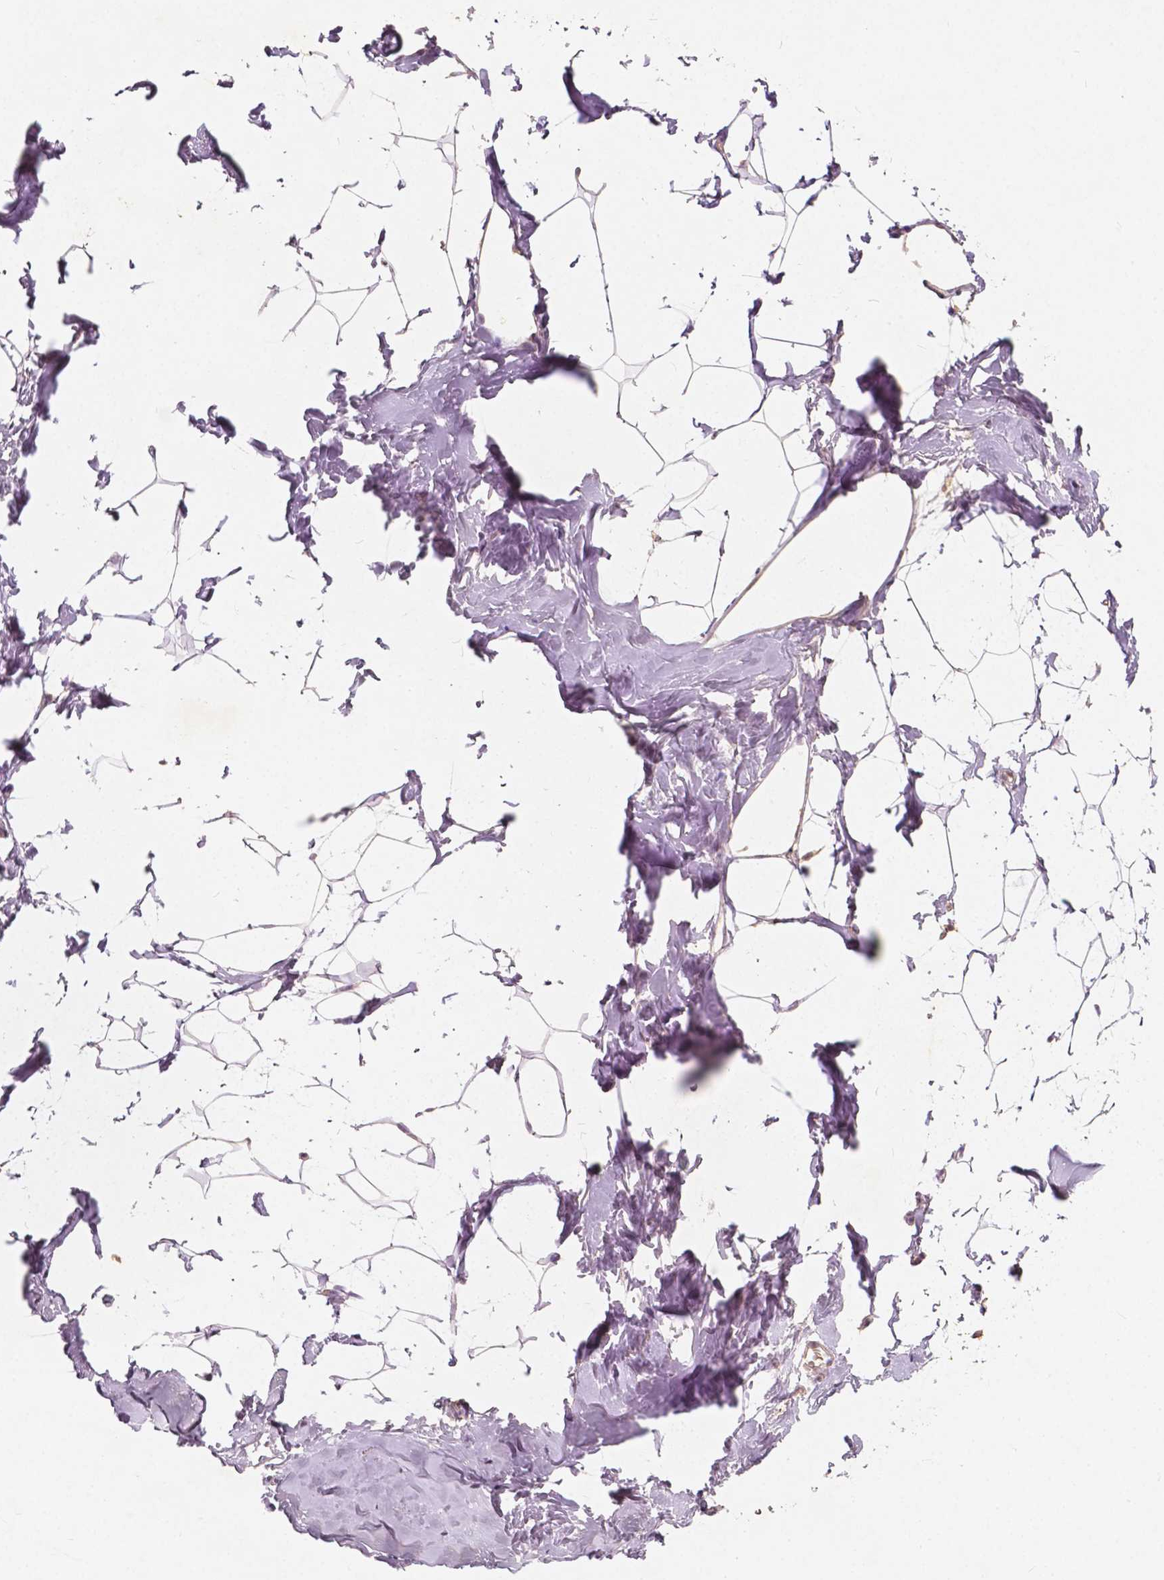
{"staining": {"intensity": "weak", "quantity": "<25%", "location": "cytoplasmic/membranous"}, "tissue": "breast", "cell_type": "Adipocytes", "image_type": "normal", "snomed": [{"axis": "morphology", "description": "Normal tissue, NOS"}, {"axis": "topography", "description": "Breast"}], "caption": "The micrograph reveals no significant expression in adipocytes of breast. The staining was performed using DAB (3,3'-diaminobenzidine) to visualize the protein expression in brown, while the nuclei were stained in blue with hematoxylin (Magnification: 20x).", "gene": "SOX15", "patient": {"sex": "female", "age": 32}}